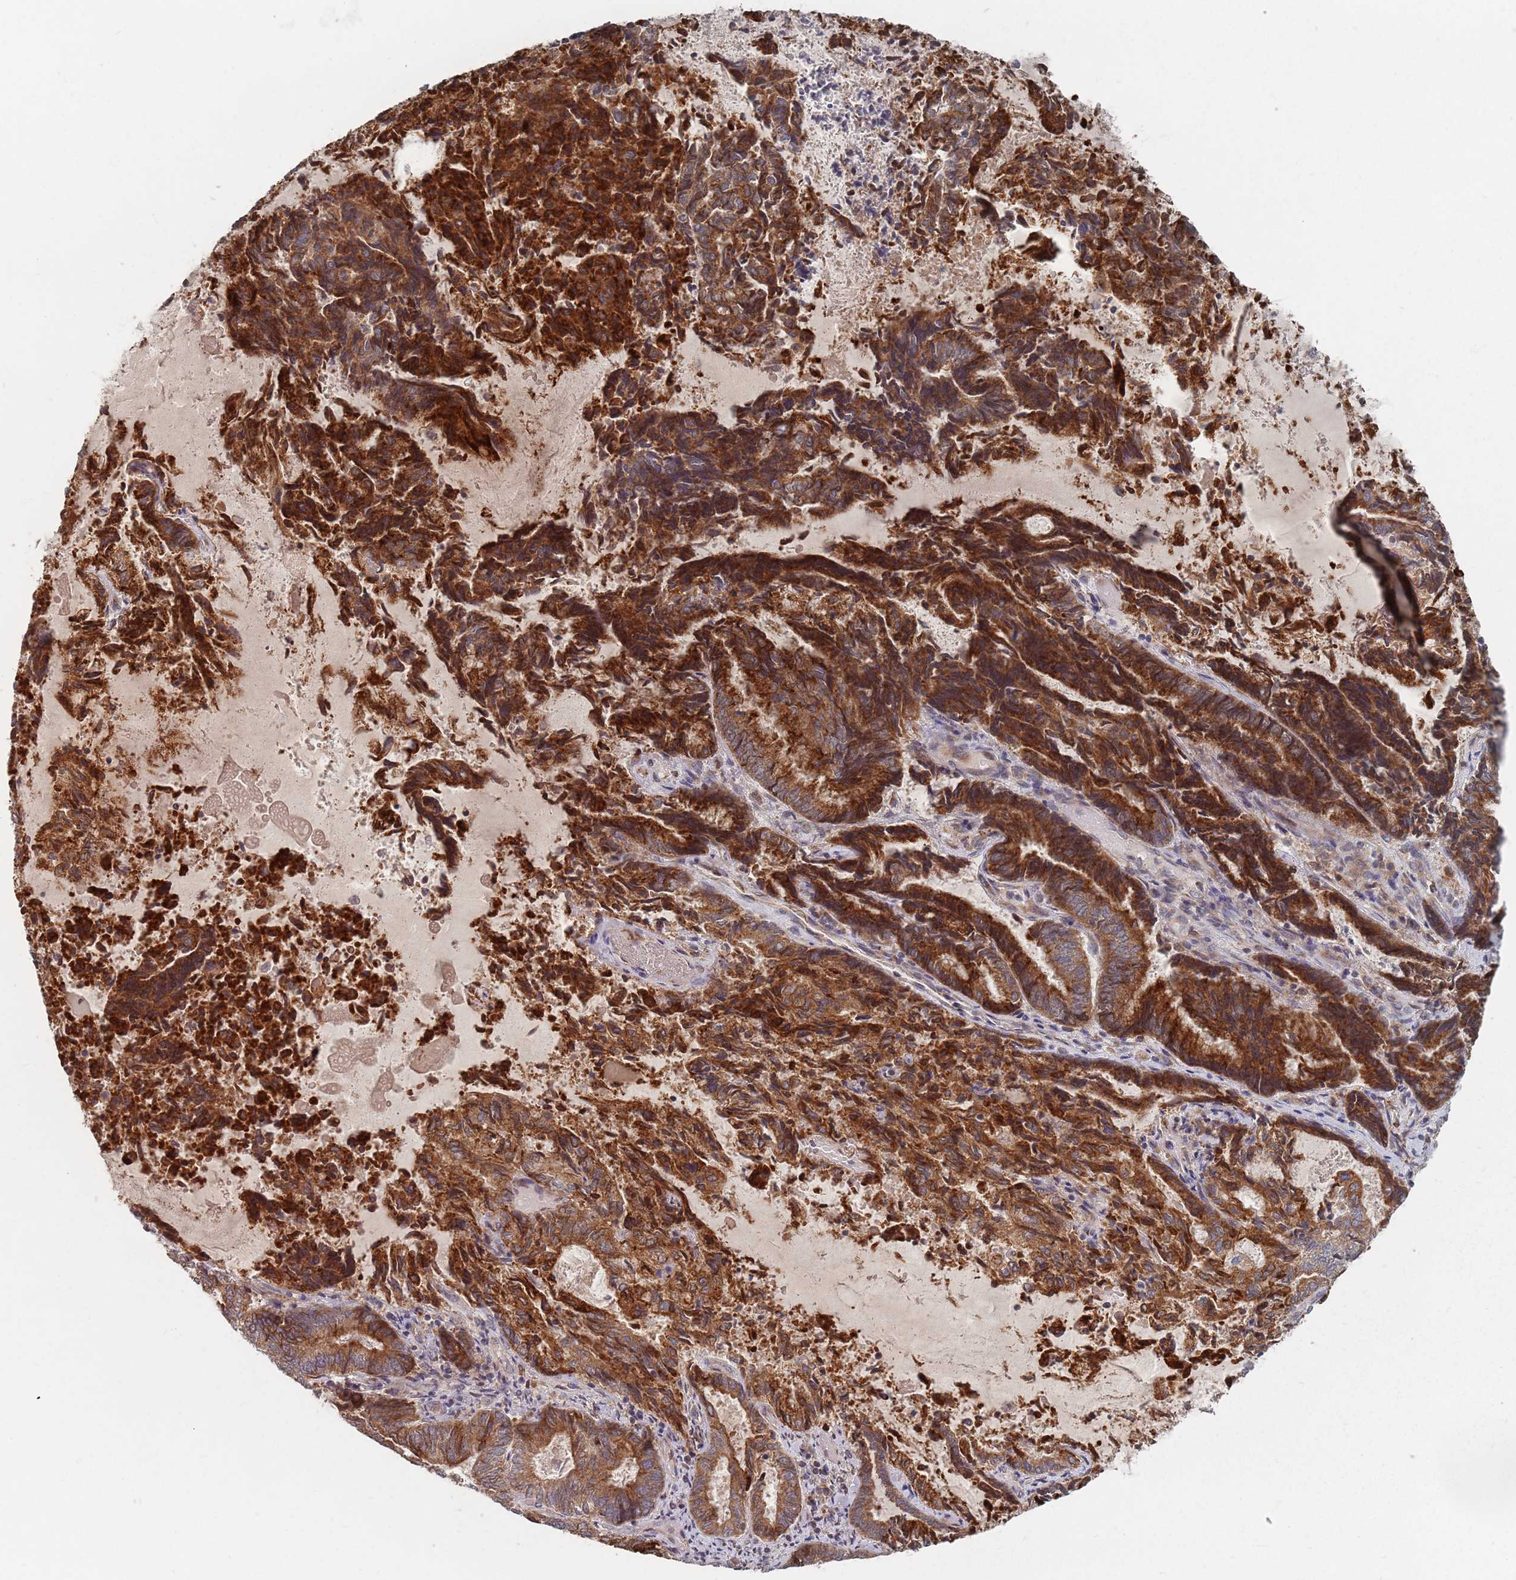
{"staining": {"intensity": "strong", "quantity": ">75%", "location": "cytoplasmic/membranous"}, "tissue": "endometrial cancer", "cell_type": "Tumor cells", "image_type": "cancer", "snomed": [{"axis": "morphology", "description": "Adenocarcinoma, NOS"}, {"axis": "topography", "description": "Endometrium"}], "caption": "An immunohistochemistry (IHC) photomicrograph of tumor tissue is shown. Protein staining in brown highlights strong cytoplasmic/membranous positivity in adenocarcinoma (endometrial) within tumor cells. (DAB IHC with brightfield microscopy, high magnification).", "gene": "ADAL", "patient": {"sex": "female", "age": 80}}